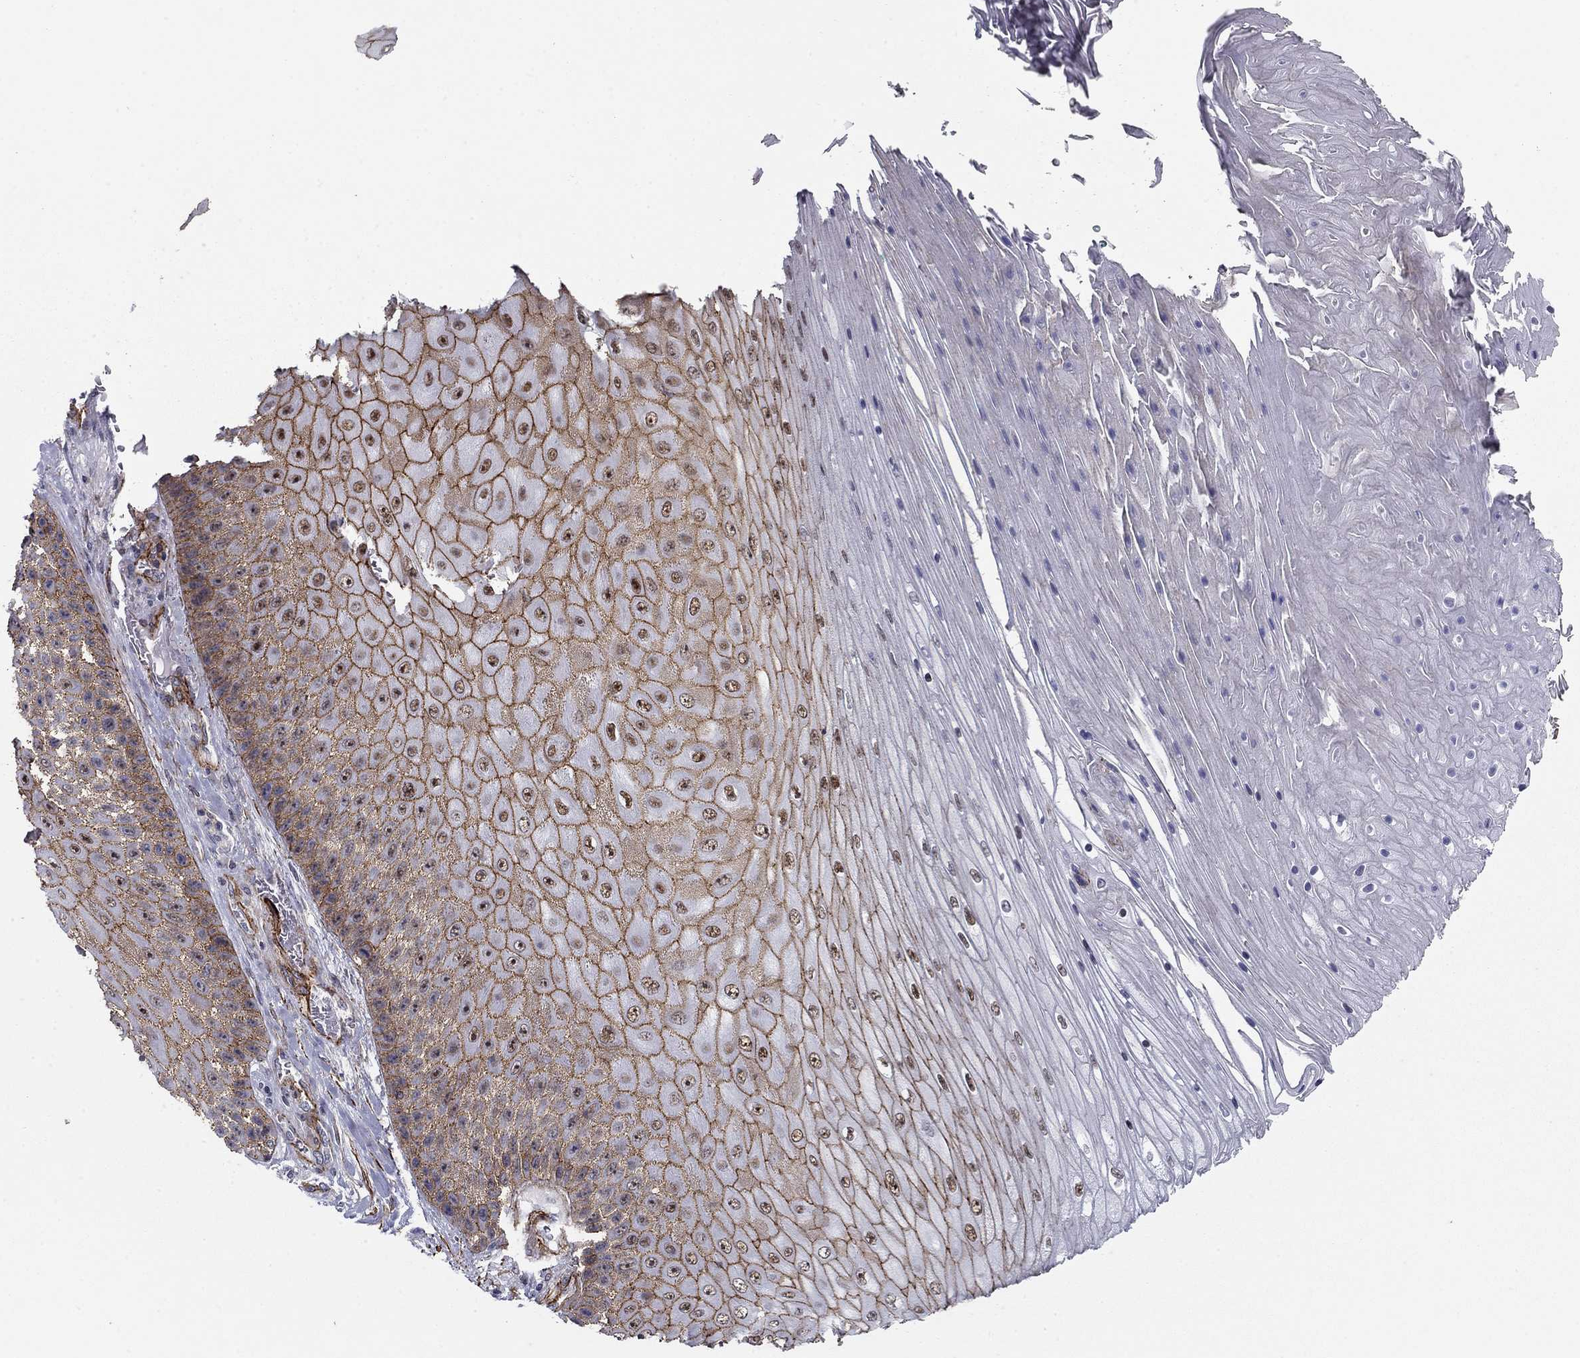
{"staining": {"intensity": "strong", "quantity": "25%-75%", "location": "cytoplasmic/membranous"}, "tissue": "skin cancer", "cell_type": "Tumor cells", "image_type": "cancer", "snomed": [{"axis": "morphology", "description": "Squamous cell carcinoma, NOS"}, {"axis": "topography", "description": "Skin"}], "caption": "DAB (3,3'-diaminobenzidine) immunohistochemical staining of human skin squamous cell carcinoma displays strong cytoplasmic/membranous protein expression in about 25%-75% of tumor cells.", "gene": "KRBA1", "patient": {"sex": "male", "age": 62}}